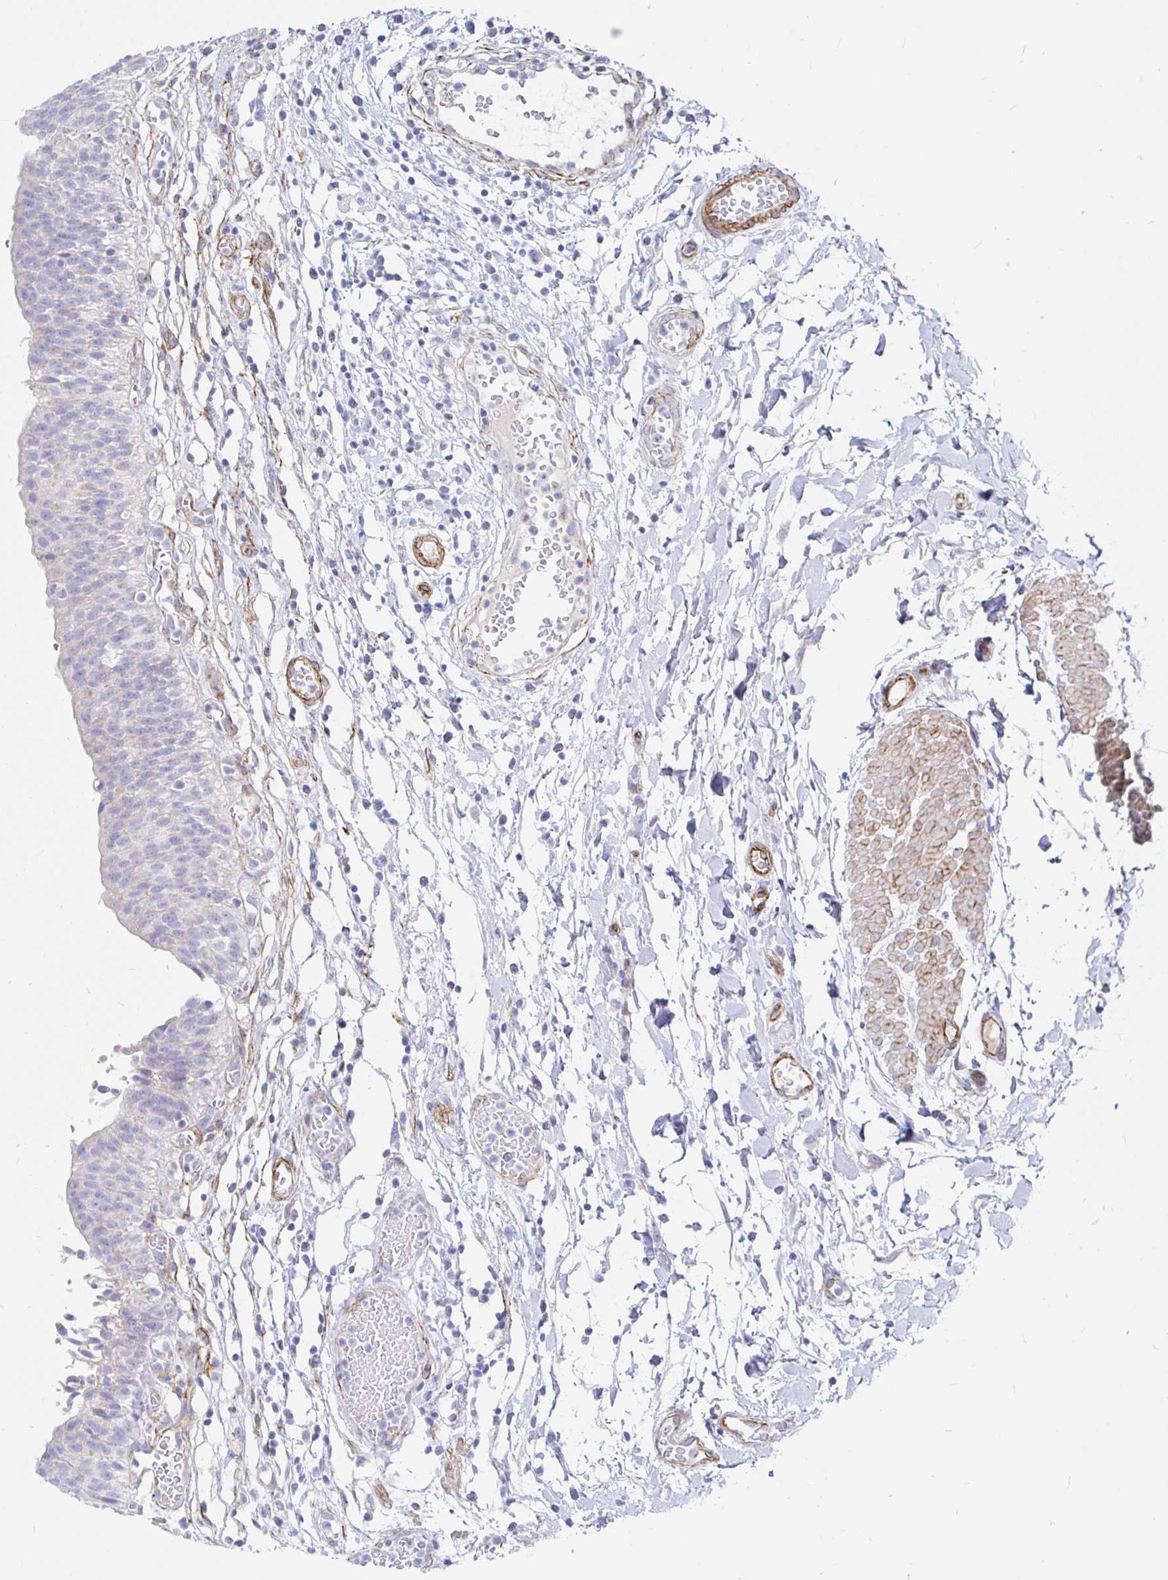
{"staining": {"intensity": "weak", "quantity": "<25%", "location": "cytoplasmic/membranous"}, "tissue": "urinary bladder", "cell_type": "Urothelial cells", "image_type": "normal", "snomed": [{"axis": "morphology", "description": "Normal tissue, NOS"}, {"axis": "topography", "description": "Urinary bladder"}], "caption": "The immunohistochemistry (IHC) micrograph has no significant expression in urothelial cells of urinary bladder. (DAB IHC with hematoxylin counter stain).", "gene": "COX16", "patient": {"sex": "male", "age": 64}}